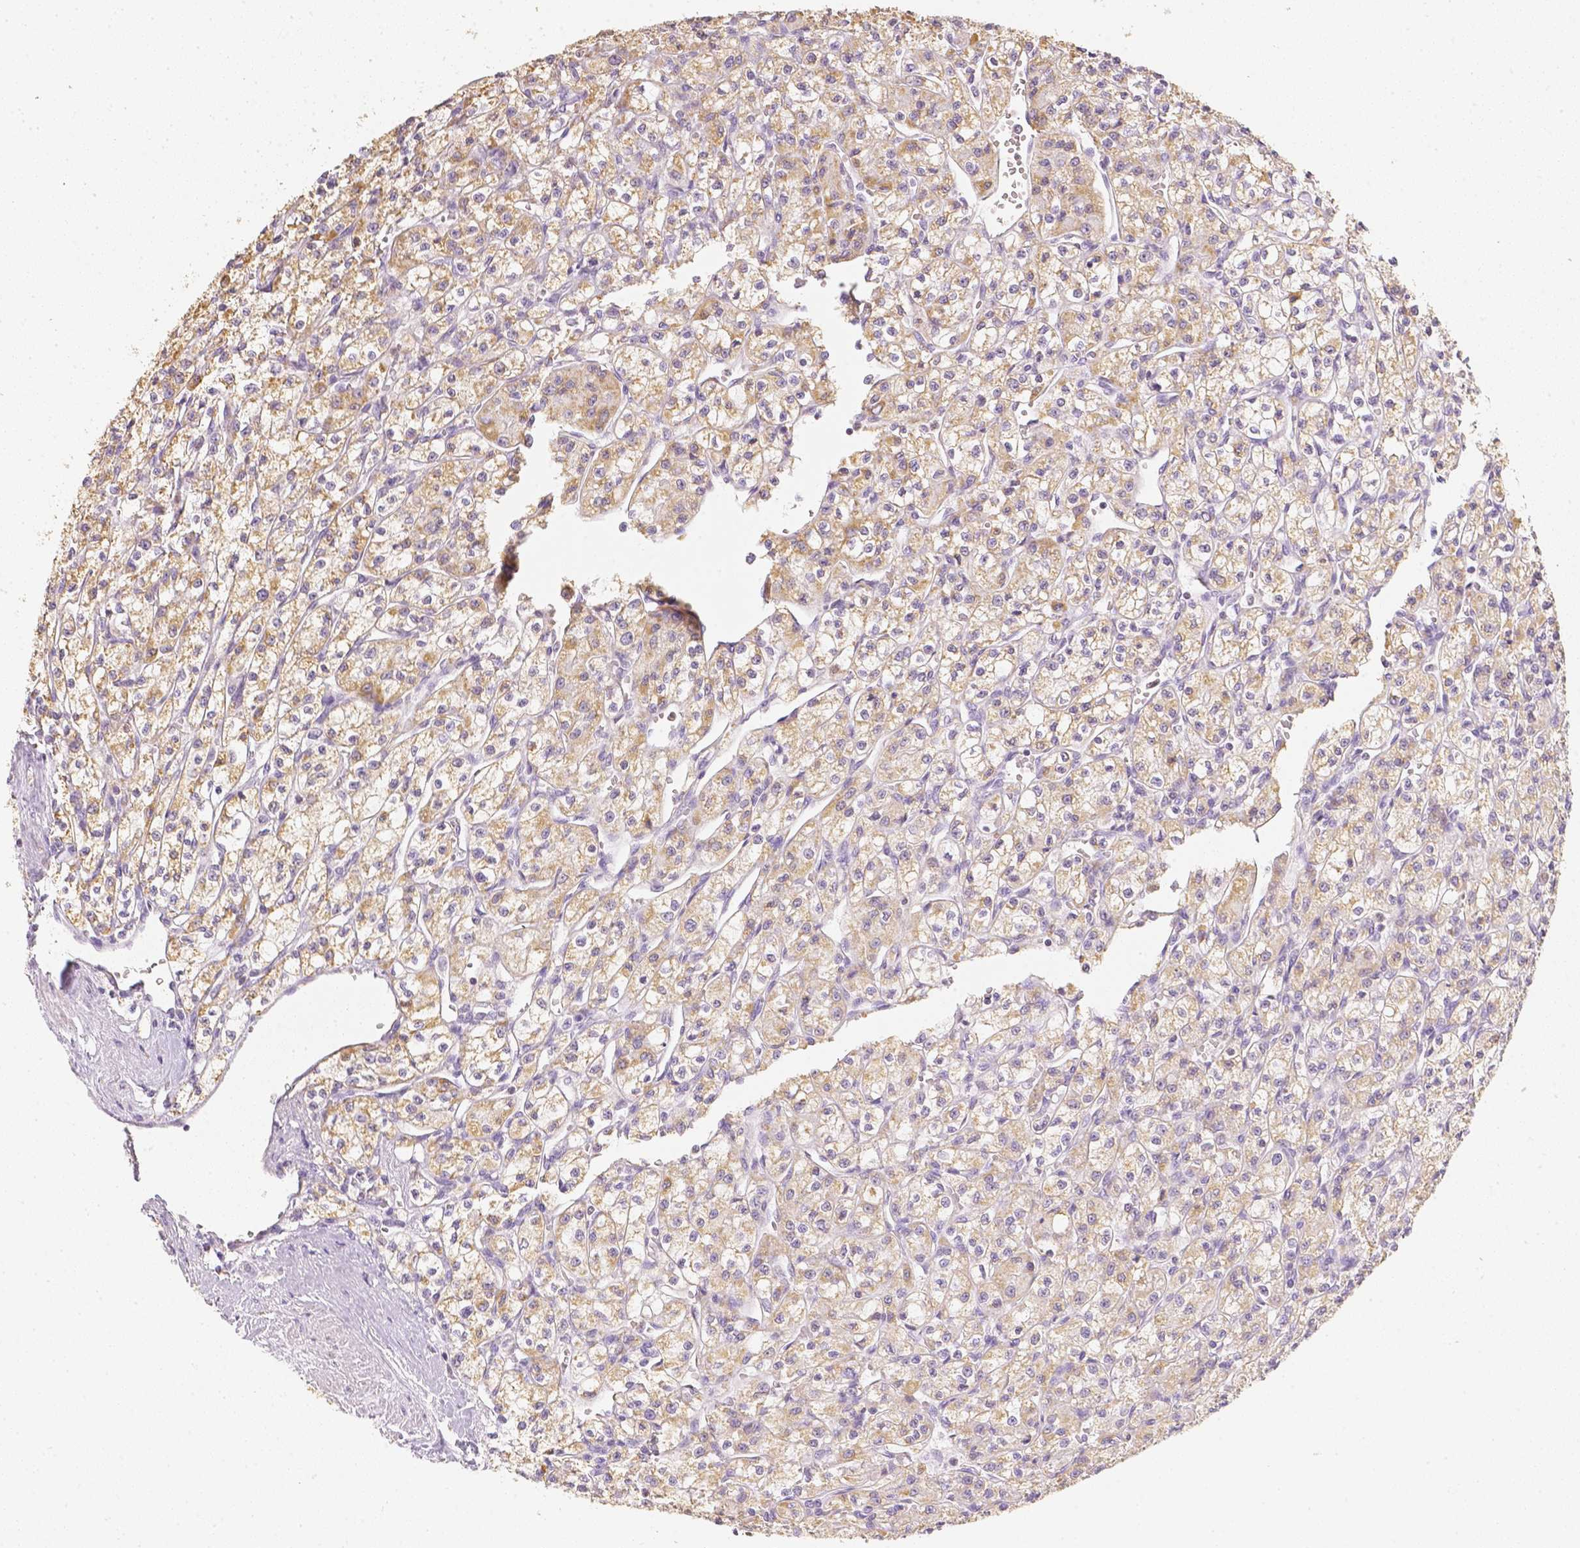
{"staining": {"intensity": "moderate", "quantity": ">75%", "location": "cytoplasmic/membranous"}, "tissue": "renal cancer", "cell_type": "Tumor cells", "image_type": "cancer", "snomed": [{"axis": "morphology", "description": "Adenocarcinoma, NOS"}, {"axis": "topography", "description": "Kidney"}], "caption": "Renal cancer was stained to show a protein in brown. There is medium levels of moderate cytoplasmic/membranous positivity in approximately >75% of tumor cells.", "gene": "NVL", "patient": {"sex": "female", "age": 70}}